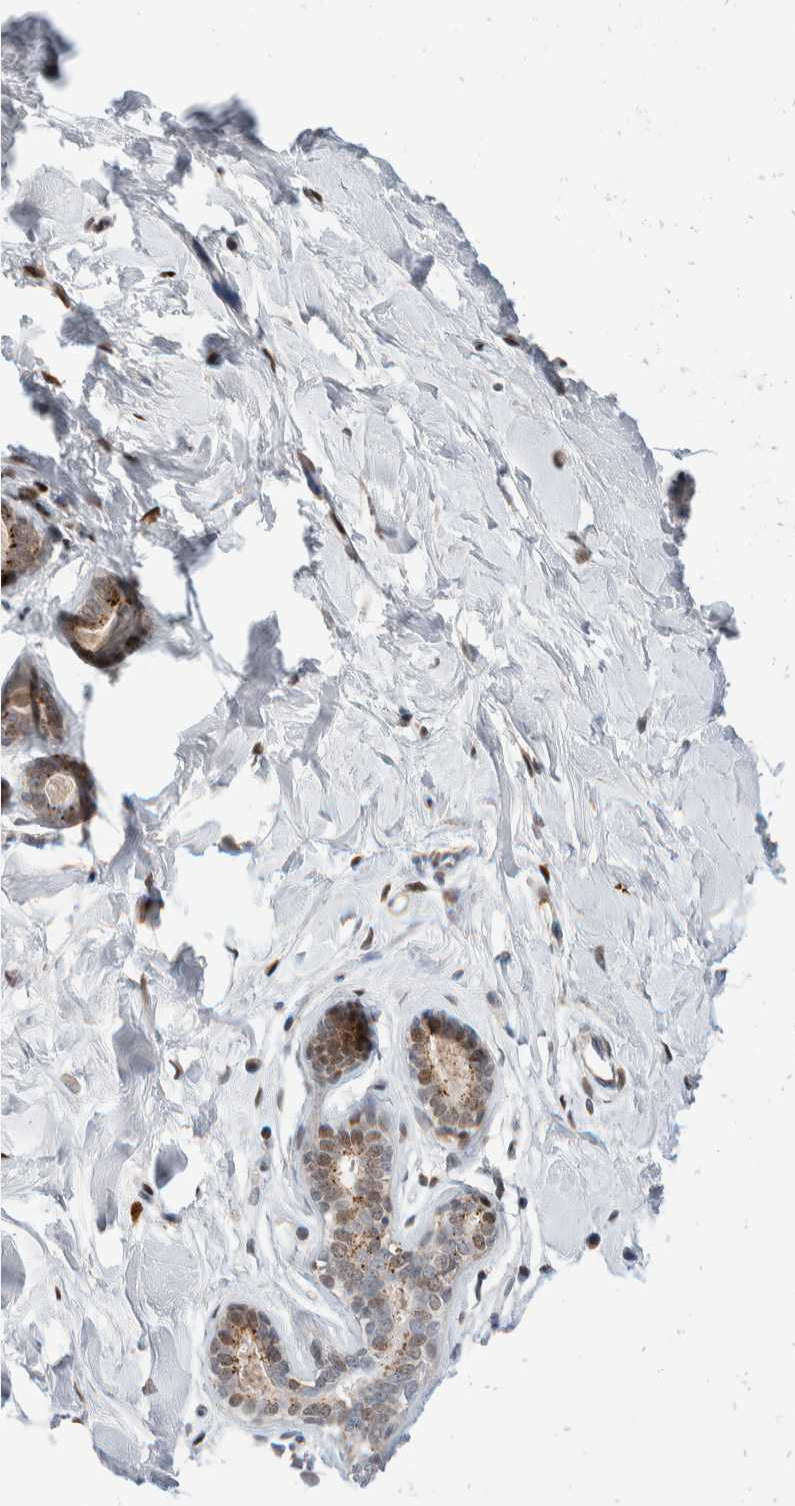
{"staining": {"intensity": "negative", "quantity": "none", "location": "none"}, "tissue": "breast", "cell_type": "Adipocytes", "image_type": "normal", "snomed": [{"axis": "morphology", "description": "Normal tissue, NOS"}, {"axis": "topography", "description": "Breast"}], "caption": "This is an immunohistochemistry micrograph of benign breast. There is no staining in adipocytes.", "gene": "ZNF703", "patient": {"sex": "female", "age": 23}}